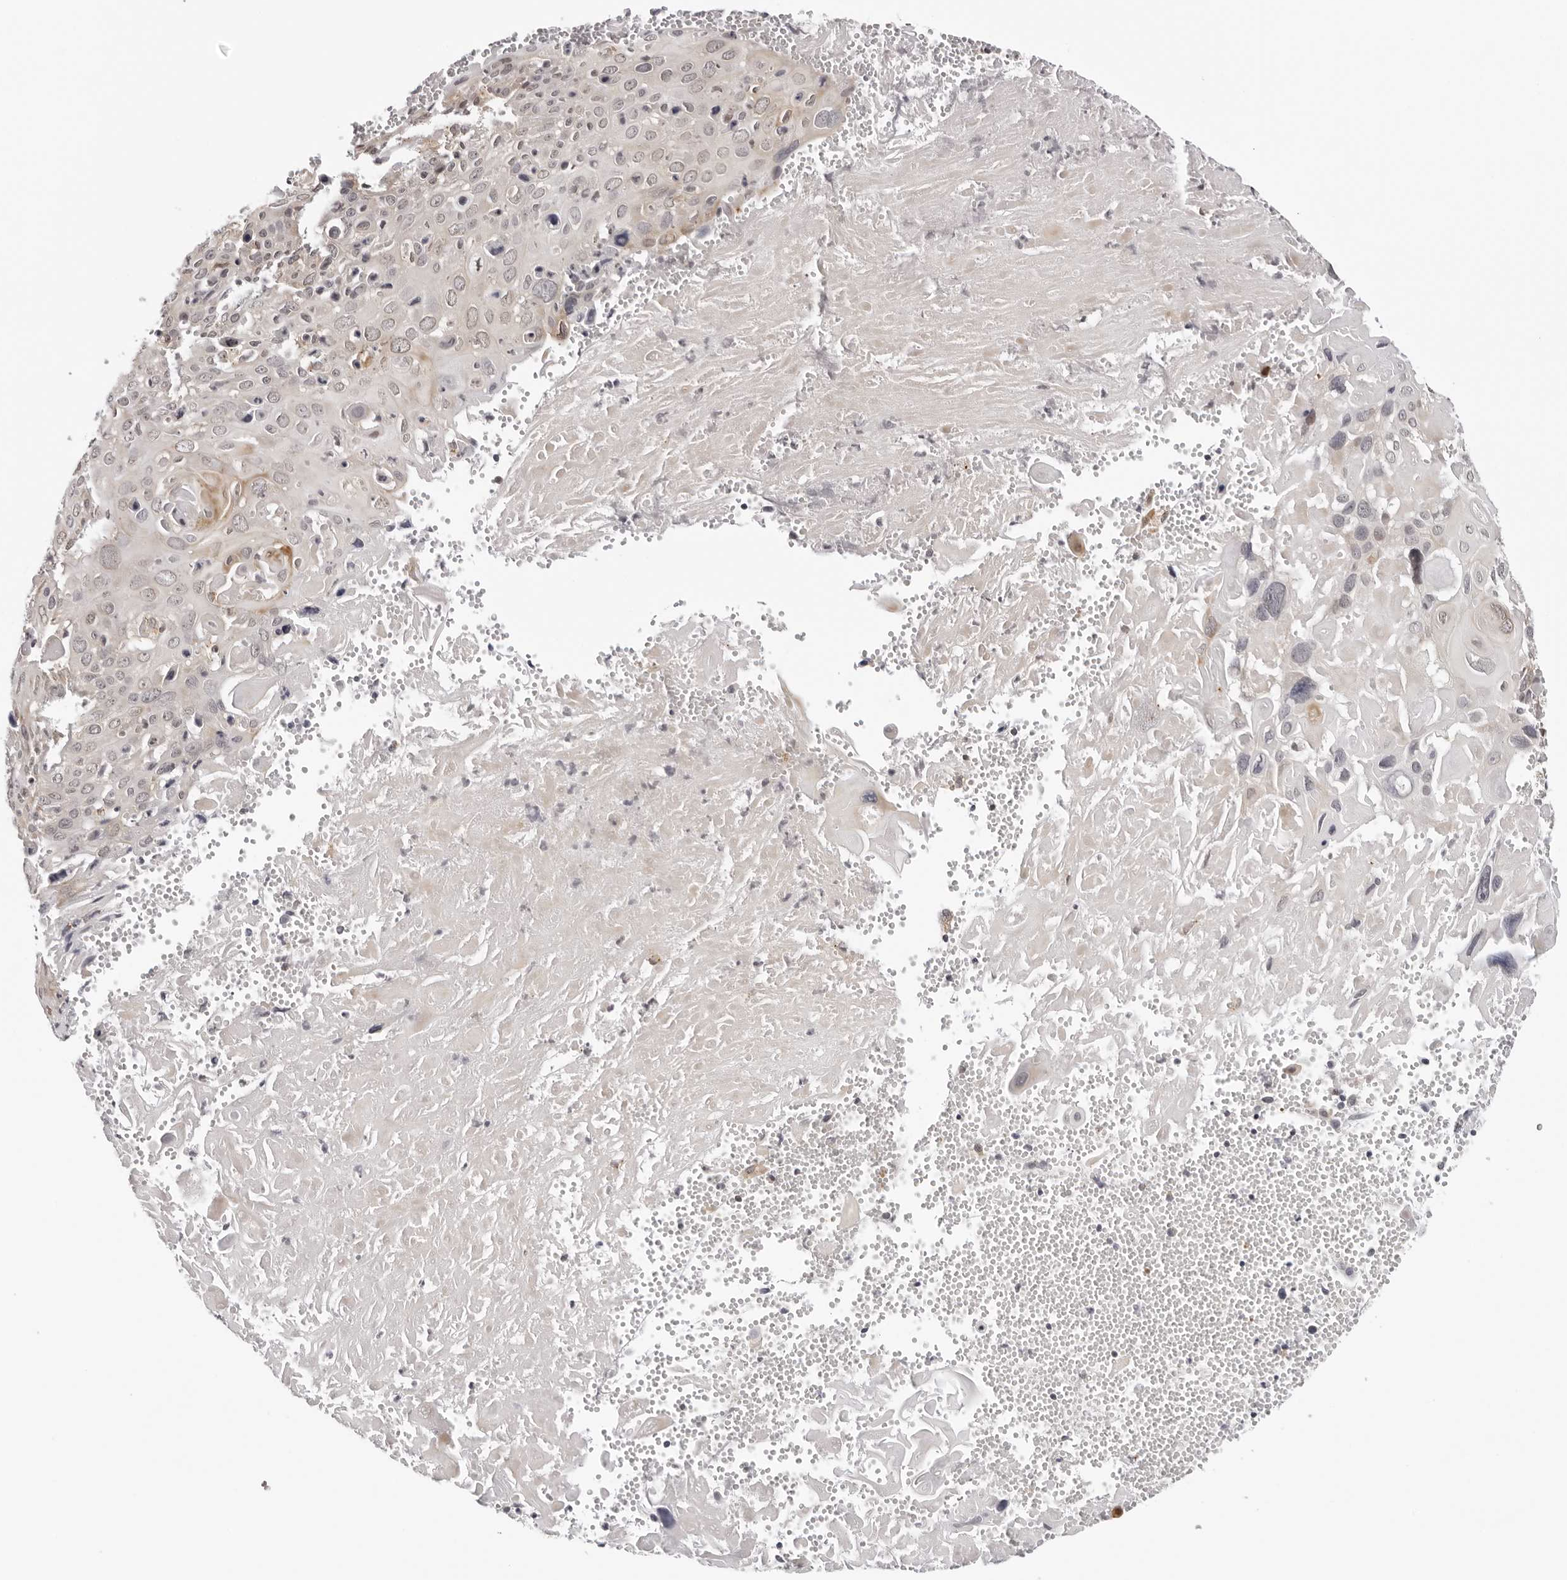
{"staining": {"intensity": "weak", "quantity": "<25%", "location": "cytoplasmic/membranous"}, "tissue": "cervical cancer", "cell_type": "Tumor cells", "image_type": "cancer", "snomed": [{"axis": "morphology", "description": "Squamous cell carcinoma, NOS"}, {"axis": "topography", "description": "Cervix"}], "caption": "High magnification brightfield microscopy of cervical squamous cell carcinoma stained with DAB (3,3'-diaminobenzidine) (brown) and counterstained with hematoxylin (blue): tumor cells show no significant positivity. (Brightfield microscopy of DAB immunohistochemistry (IHC) at high magnification).", "gene": "PRUNE1", "patient": {"sex": "female", "age": 74}}